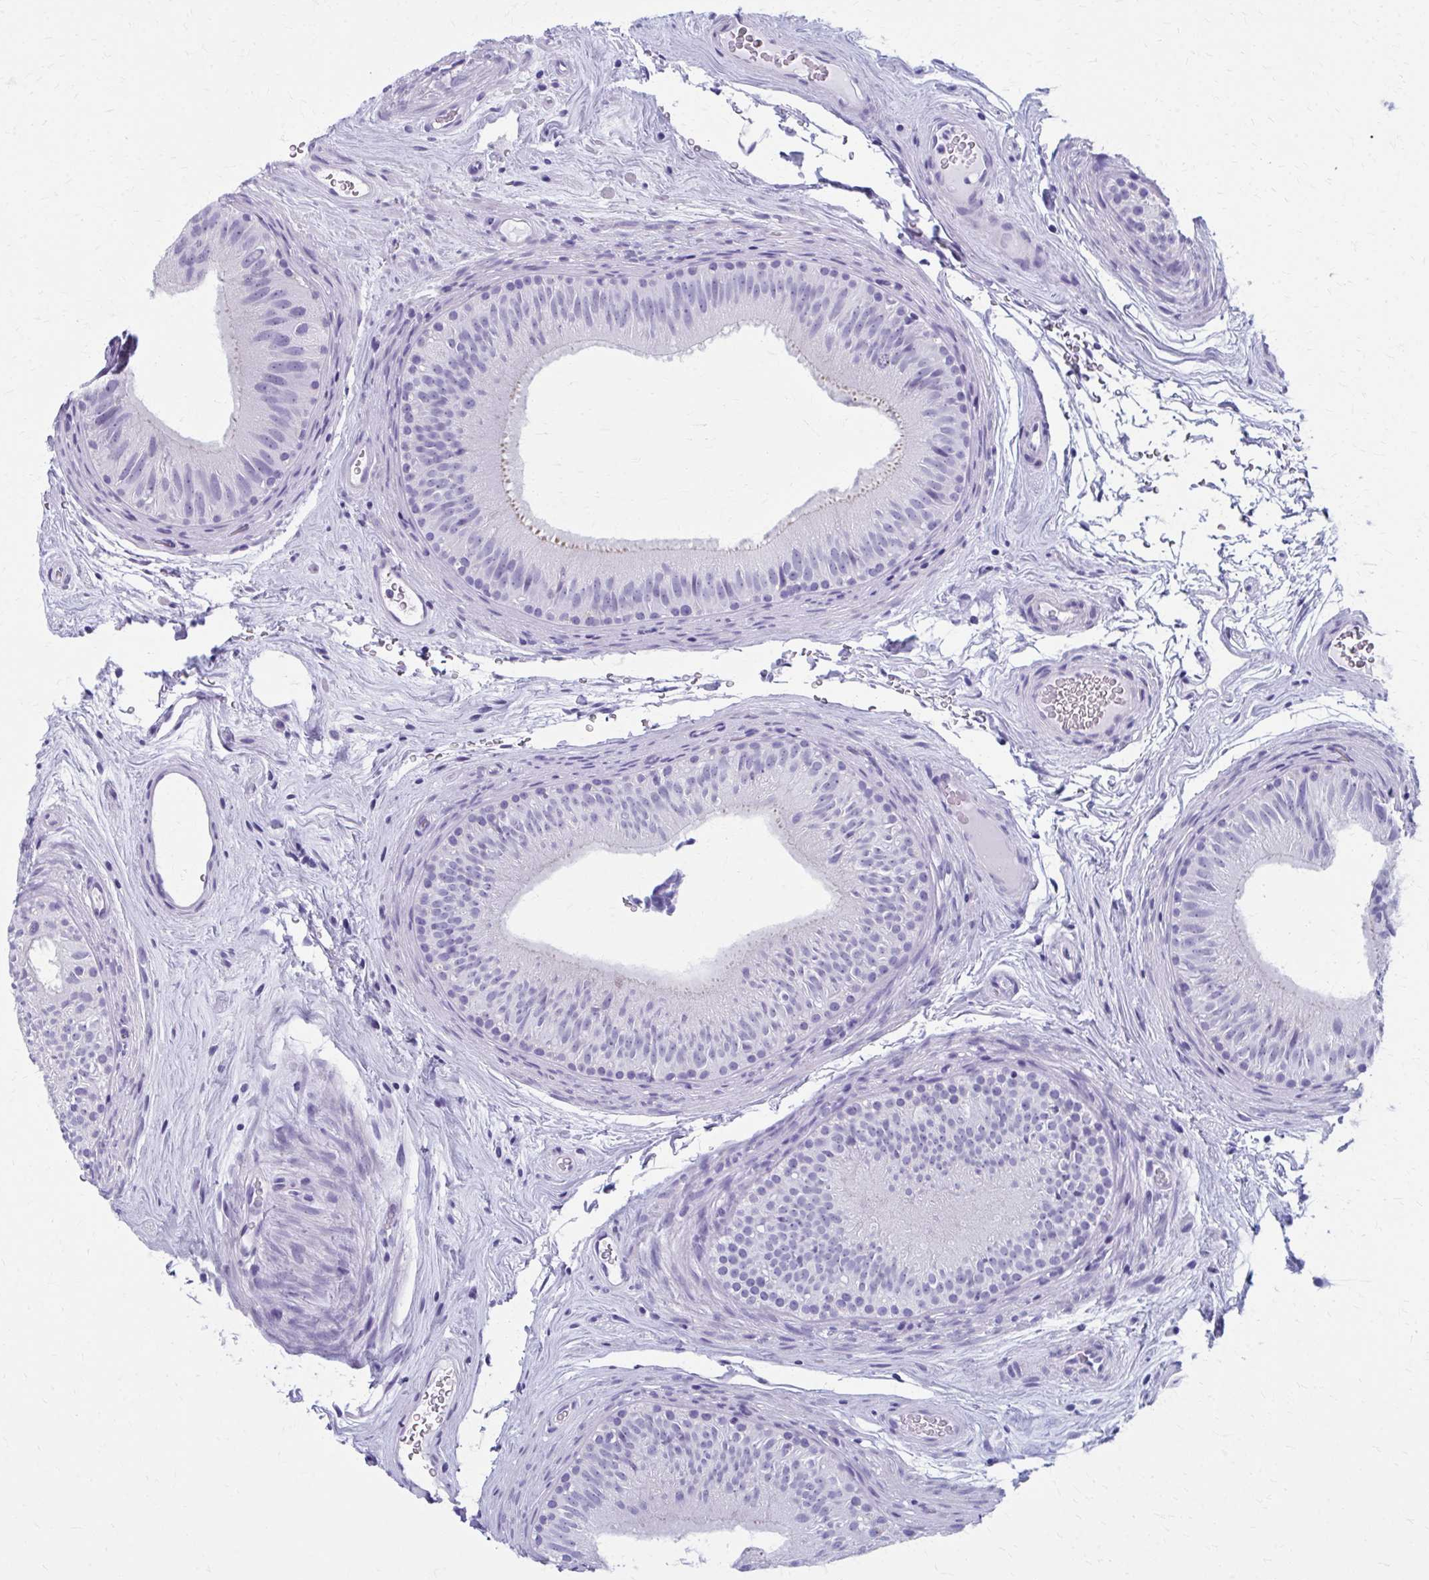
{"staining": {"intensity": "negative", "quantity": "none", "location": "none"}, "tissue": "epididymis", "cell_type": "Glandular cells", "image_type": "normal", "snomed": [{"axis": "morphology", "description": "Normal tissue, NOS"}, {"axis": "topography", "description": "Epididymis"}], "caption": "Immunohistochemical staining of unremarkable epididymis displays no significant positivity in glandular cells.", "gene": "MPLKIP", "patient": {"sex": "male", "age": 44}}